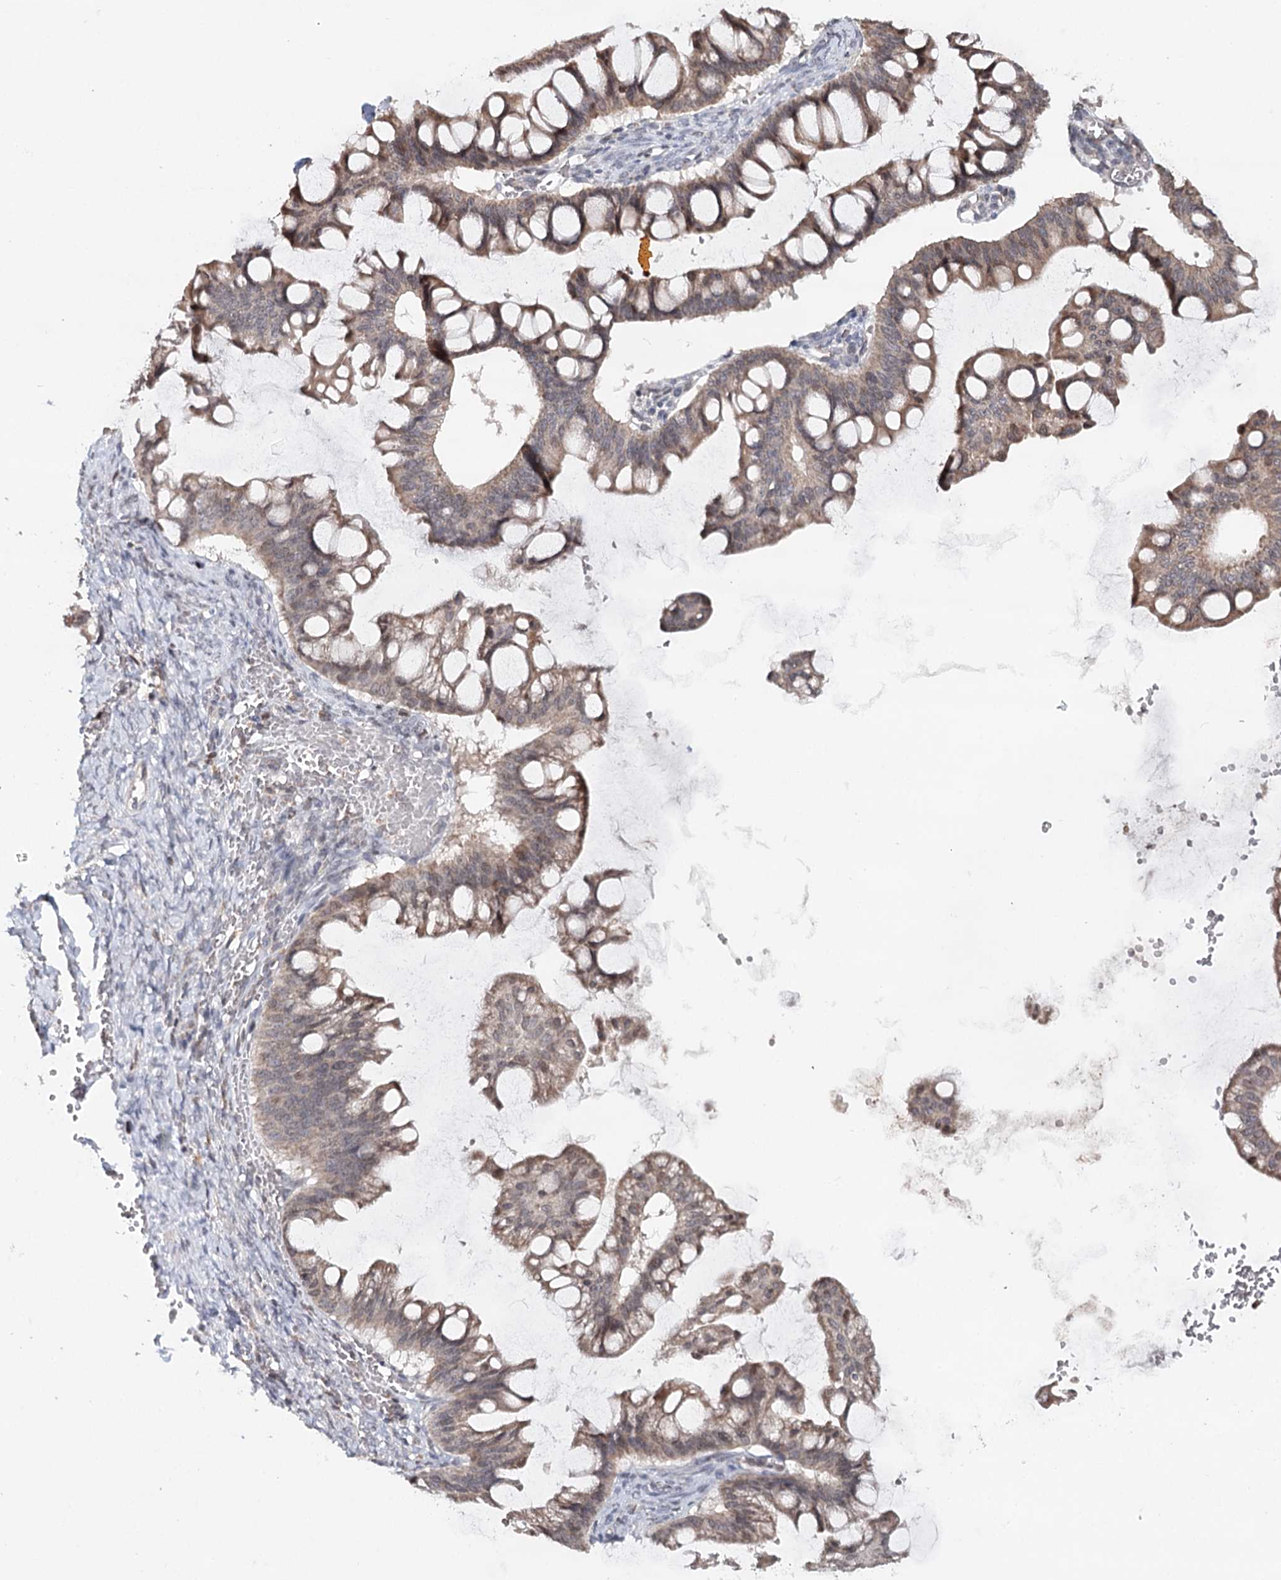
{"staining": {"intensity": "weak", "quantity": ">75%", "location": "cytoplasmic/membranous"}, "tissue": "ovarian cancer", "cell_type": "Tumor cells", "image_type": "cancer", "snomed": [{"axis": "morphology", "description": "Cystadenocarcinoma, mucinous, NOS"}, {"axis": "topography", "description": "Ovary"}], "caption": "There is low levels of weak cytoplasmic/membranous staining in tumor cells of ovarian cancer, as demonstrated by immunohistochemical staining (brown color).", "gene": "ICOS", "patient": {"sex": "female", "age": 73}}